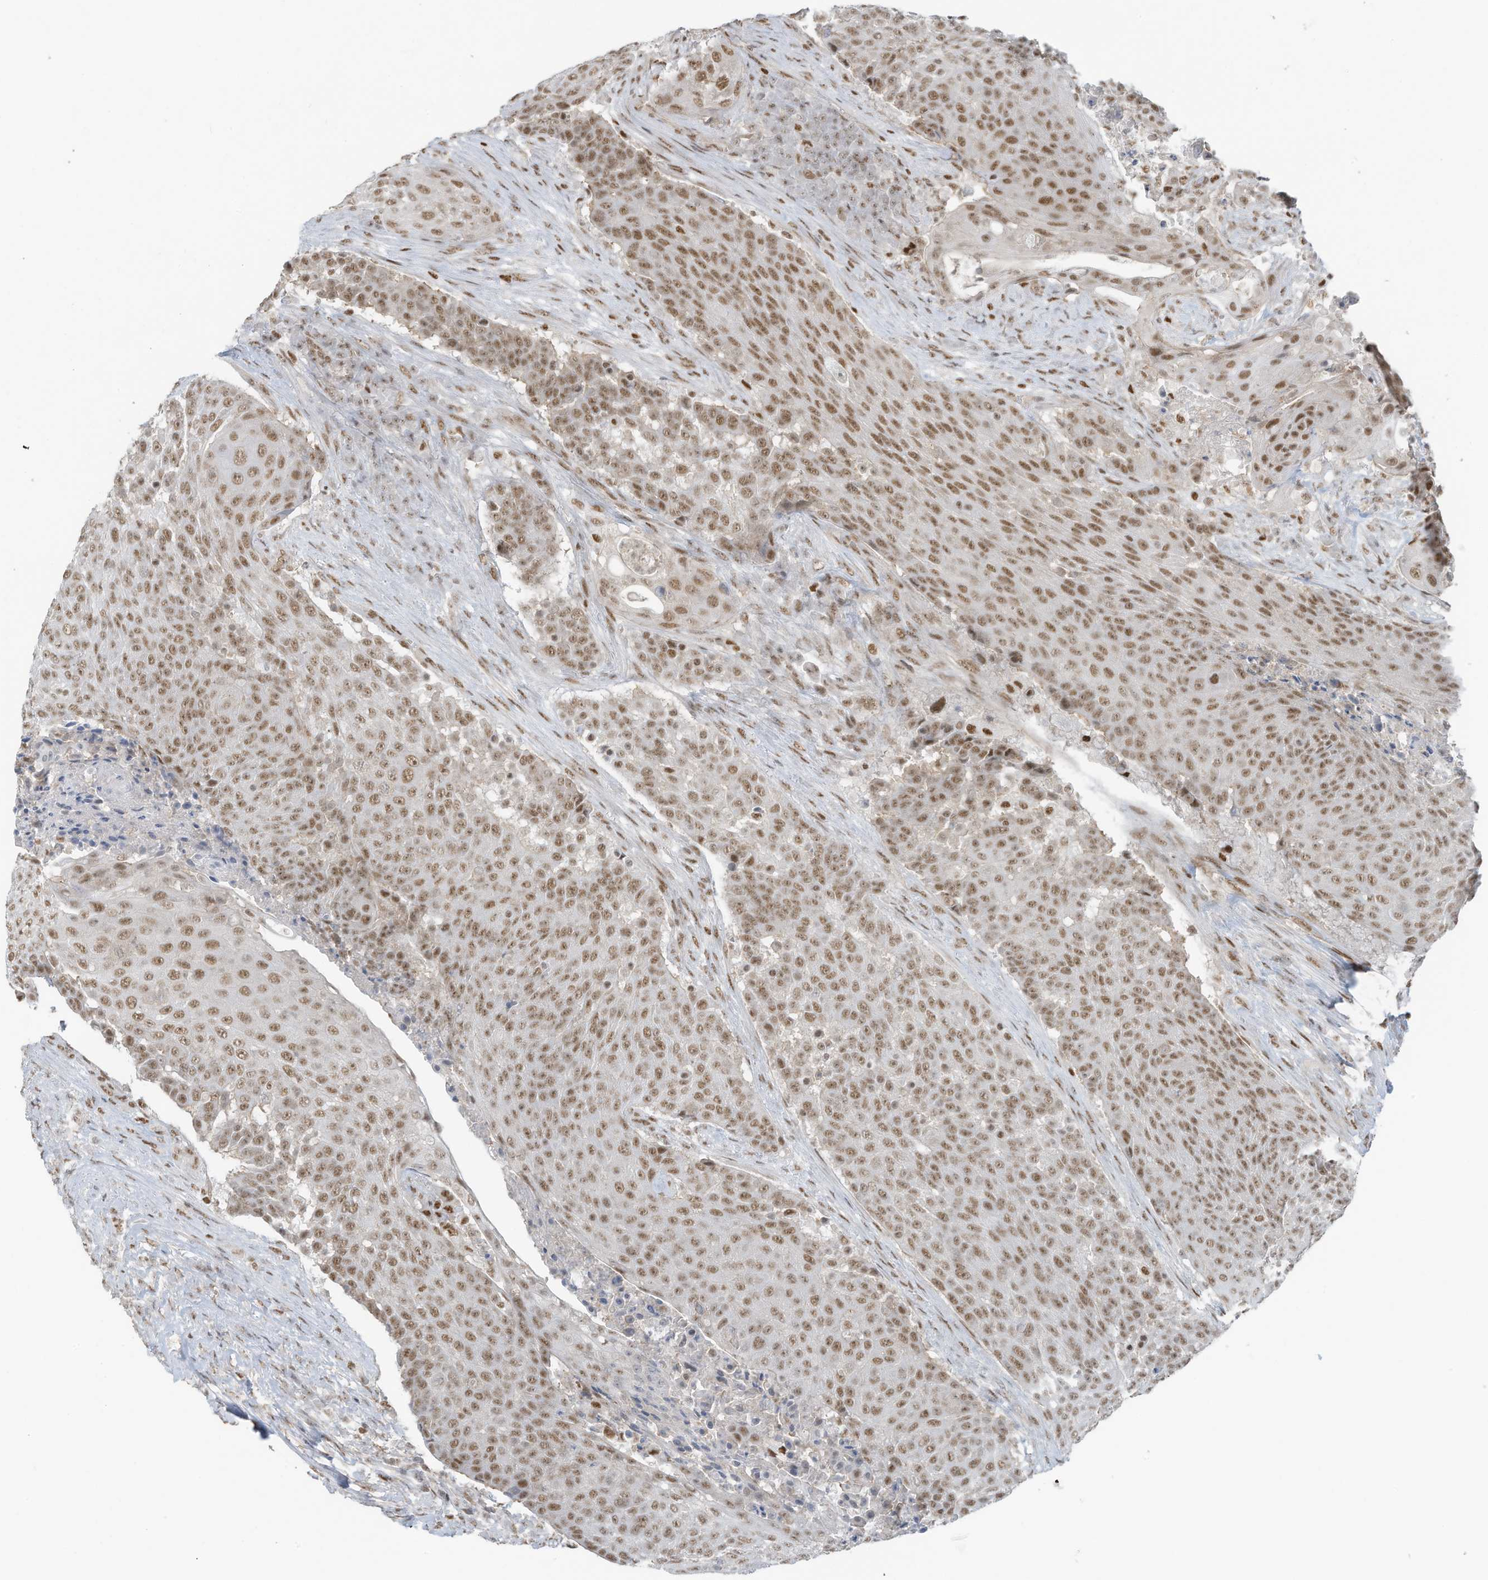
{"staining": {"intensity": "moderate", "quantity": ">75%", "location": "nuclear"}, "tissue": "urothelial cancer", "cell_type": "Tumor cells", "image_type": "cancer", "snomed": [{"axis": "morphology", "description": "Urothelial carcinoma, High grade"}, {"axis": "topography", "description": "Urinary bladder"}], "caption": "Immunohistochemical staining of human urothelial carcinoma (high-grade) reveals medium levels of moderate nuclear protein staining in about >75% of tumor cells.", "gene": "DBR1", "patient": {"sex": "female", "age": 63}}